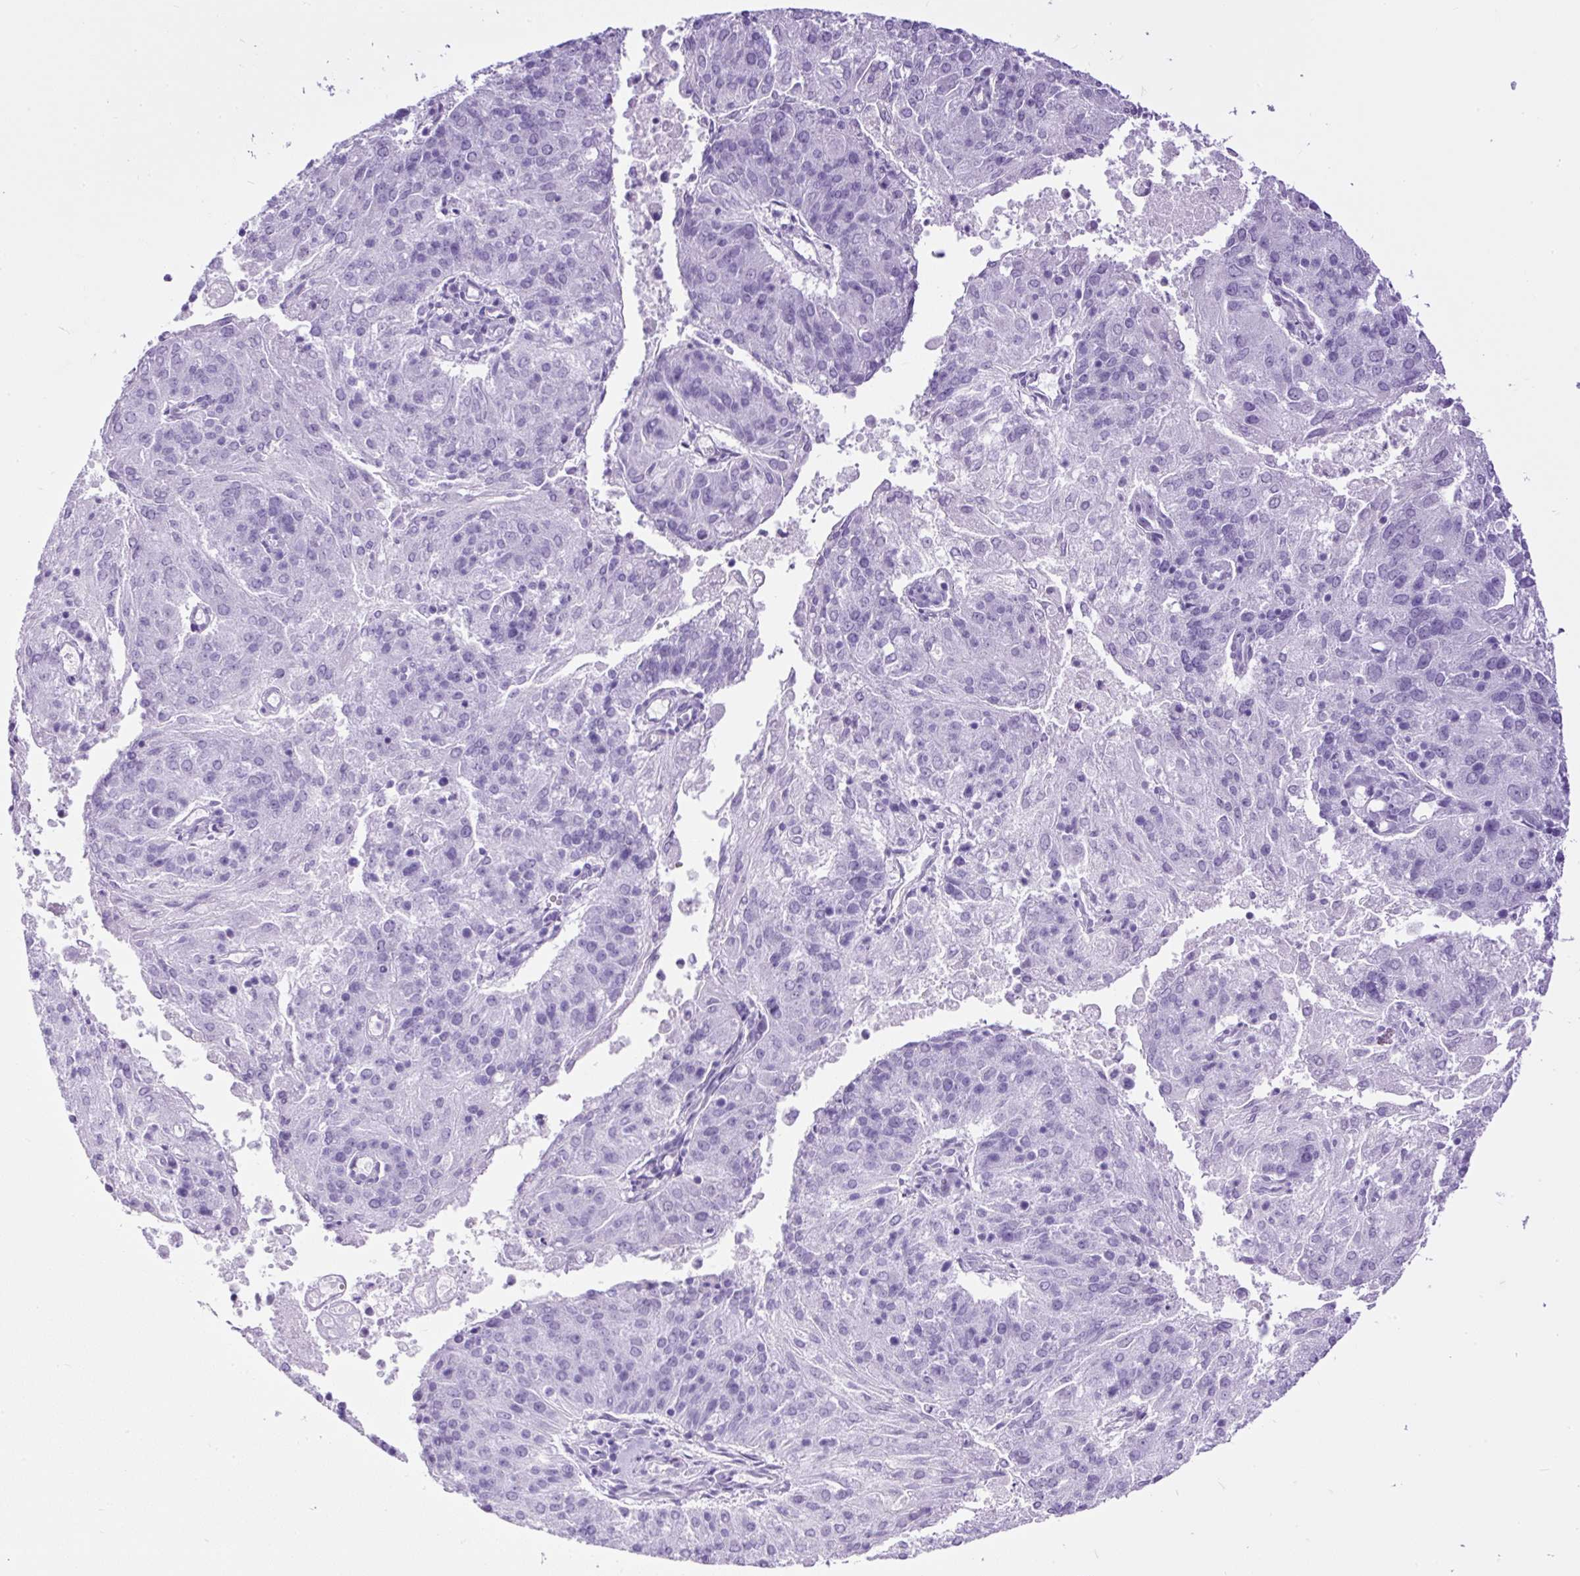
{"staining": {"intensity": "negative", "quantity": "none", "location": "none"}, "tissue": "endometrial cancer", "cell_type": "Tumor cells", "image_type": "cancer", "snomed": [{"axis": "morphology", "description": "Adenocarcinoma, NOS"}, {"axis": "topography", "description": "Endometrium"}], "caption": "Immunohistochemical staining of human endometrial adenocarcinoma demonstrates no significant expression in tumor cells. The staining was performed using DAB (3,3'-diaminobenzidine) to visualize the protein expression in brown, while the nuclei were stained in blue with hematoxylin (Magnification: 20x).", "gene": "CEL", "patient": {"sex": "female", "age": 82}}